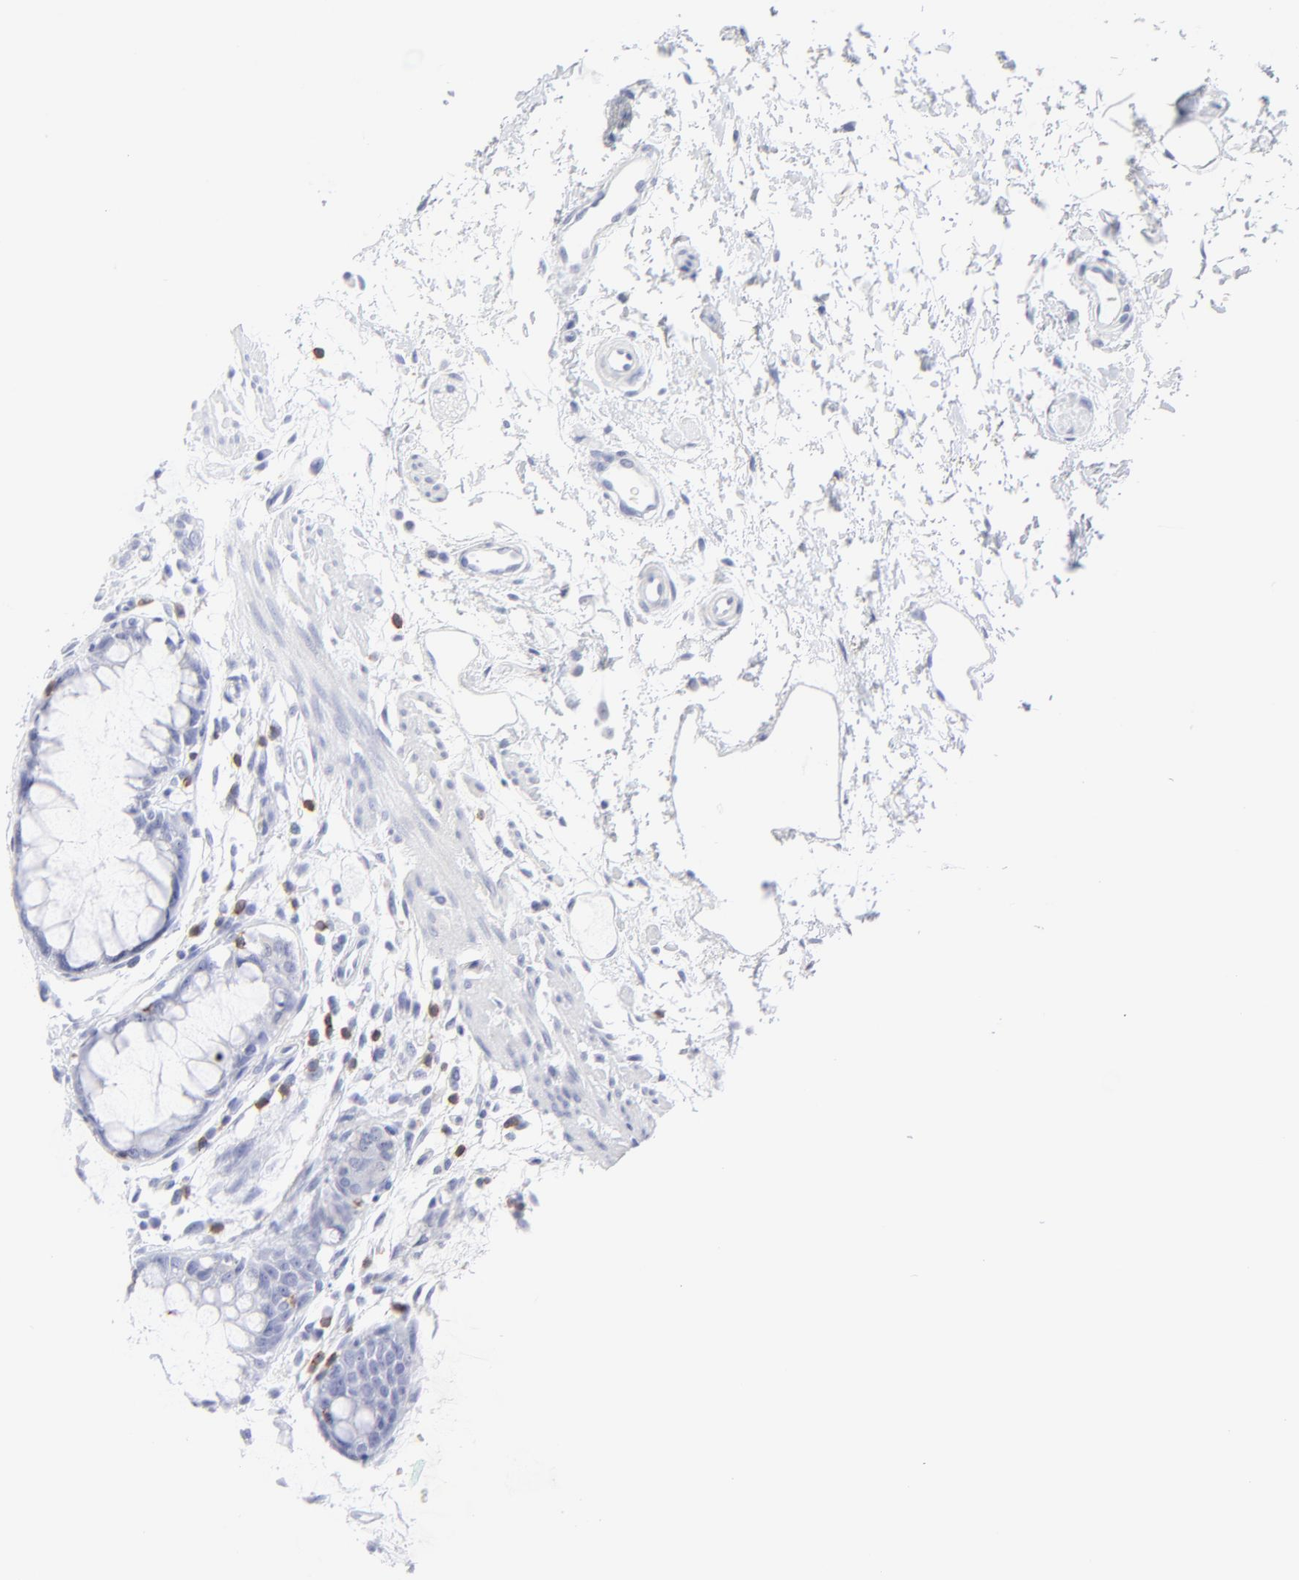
{"staining": {"intensity": "negative", "quantity": "none", "location": "none"}, "tissue": "rectum", "cell_type": "Glandular cells", "image_type": "normal", "snomed": [{"axis": "morphology", "description": "Normal tissue, NOS"}, {"axis": "morphology", "description": "Adenocarcinoma, NOS"}, {"axis": "topography", "description": "Rectum"}], "caption": "Immunohistochemistry histopathology image of unremarkable rectum: human rectum stained with DAB shows no significant protein positivity in glandular cells.", "gene": "LCK", "patient": {"sex": "female", "age": 65}}